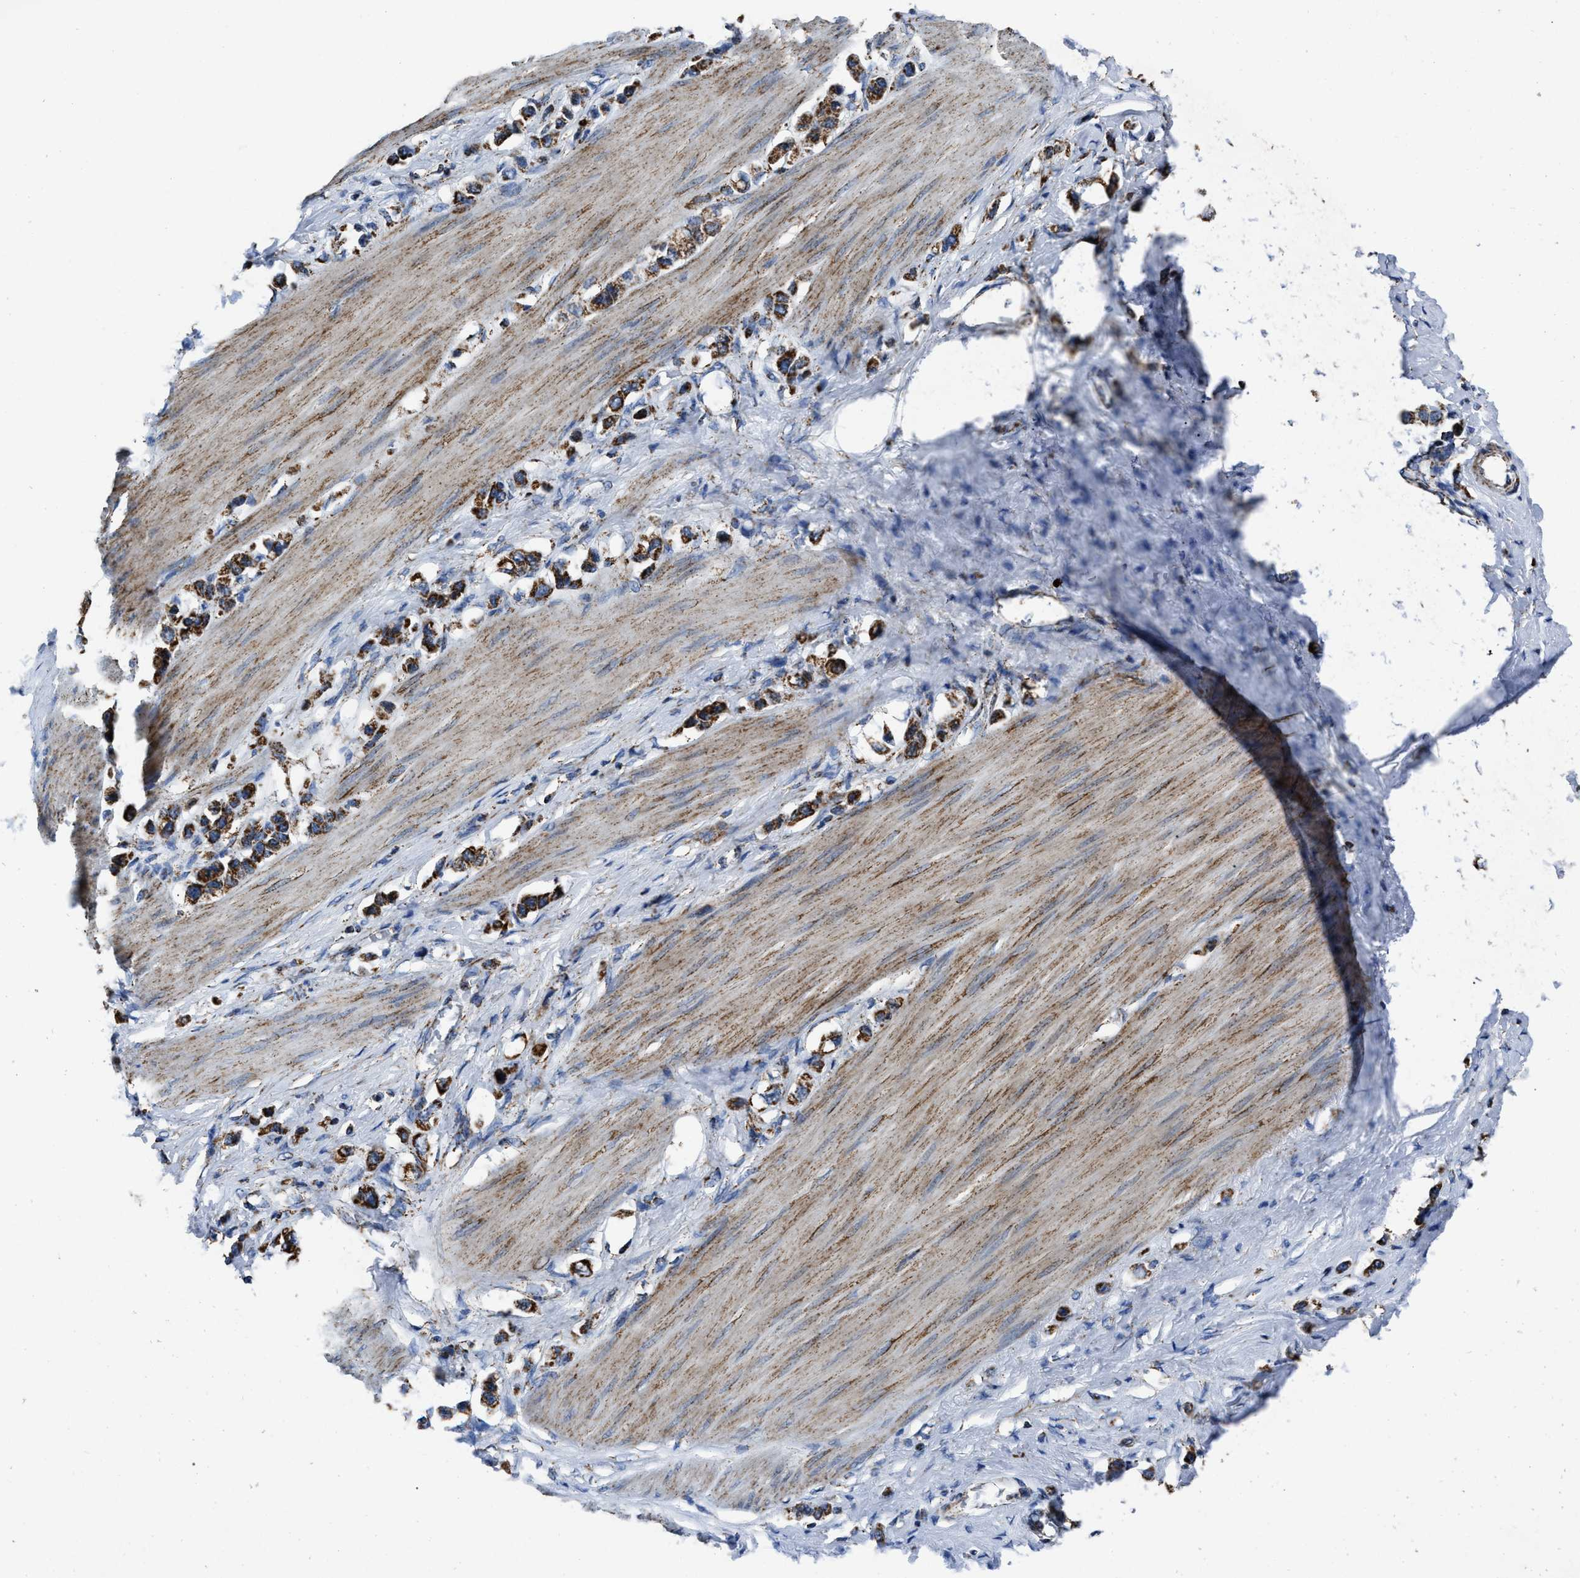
{"staining": {"intensity": "strong", "quantity": ">75%", "location": "cytoplasmic/membranous"}, "tissue": "stomach cancer", "cell_type": "Tumor cells", "image_type": "cancer", "snomed": [{"axis": "morphology", "description": "Adenocarcinoma, NOS"}, {"axis": "topography", "description": "Stomach"}], "caption": "This is an image of immunohistochemistry (IHC) staining of adenocarcinoma (stomach), which shows strong positivity in the cytoplasmic/membranous of tumor cells.", "gene": "NSD3", "patient": {"sex": "female", "age": 65}}